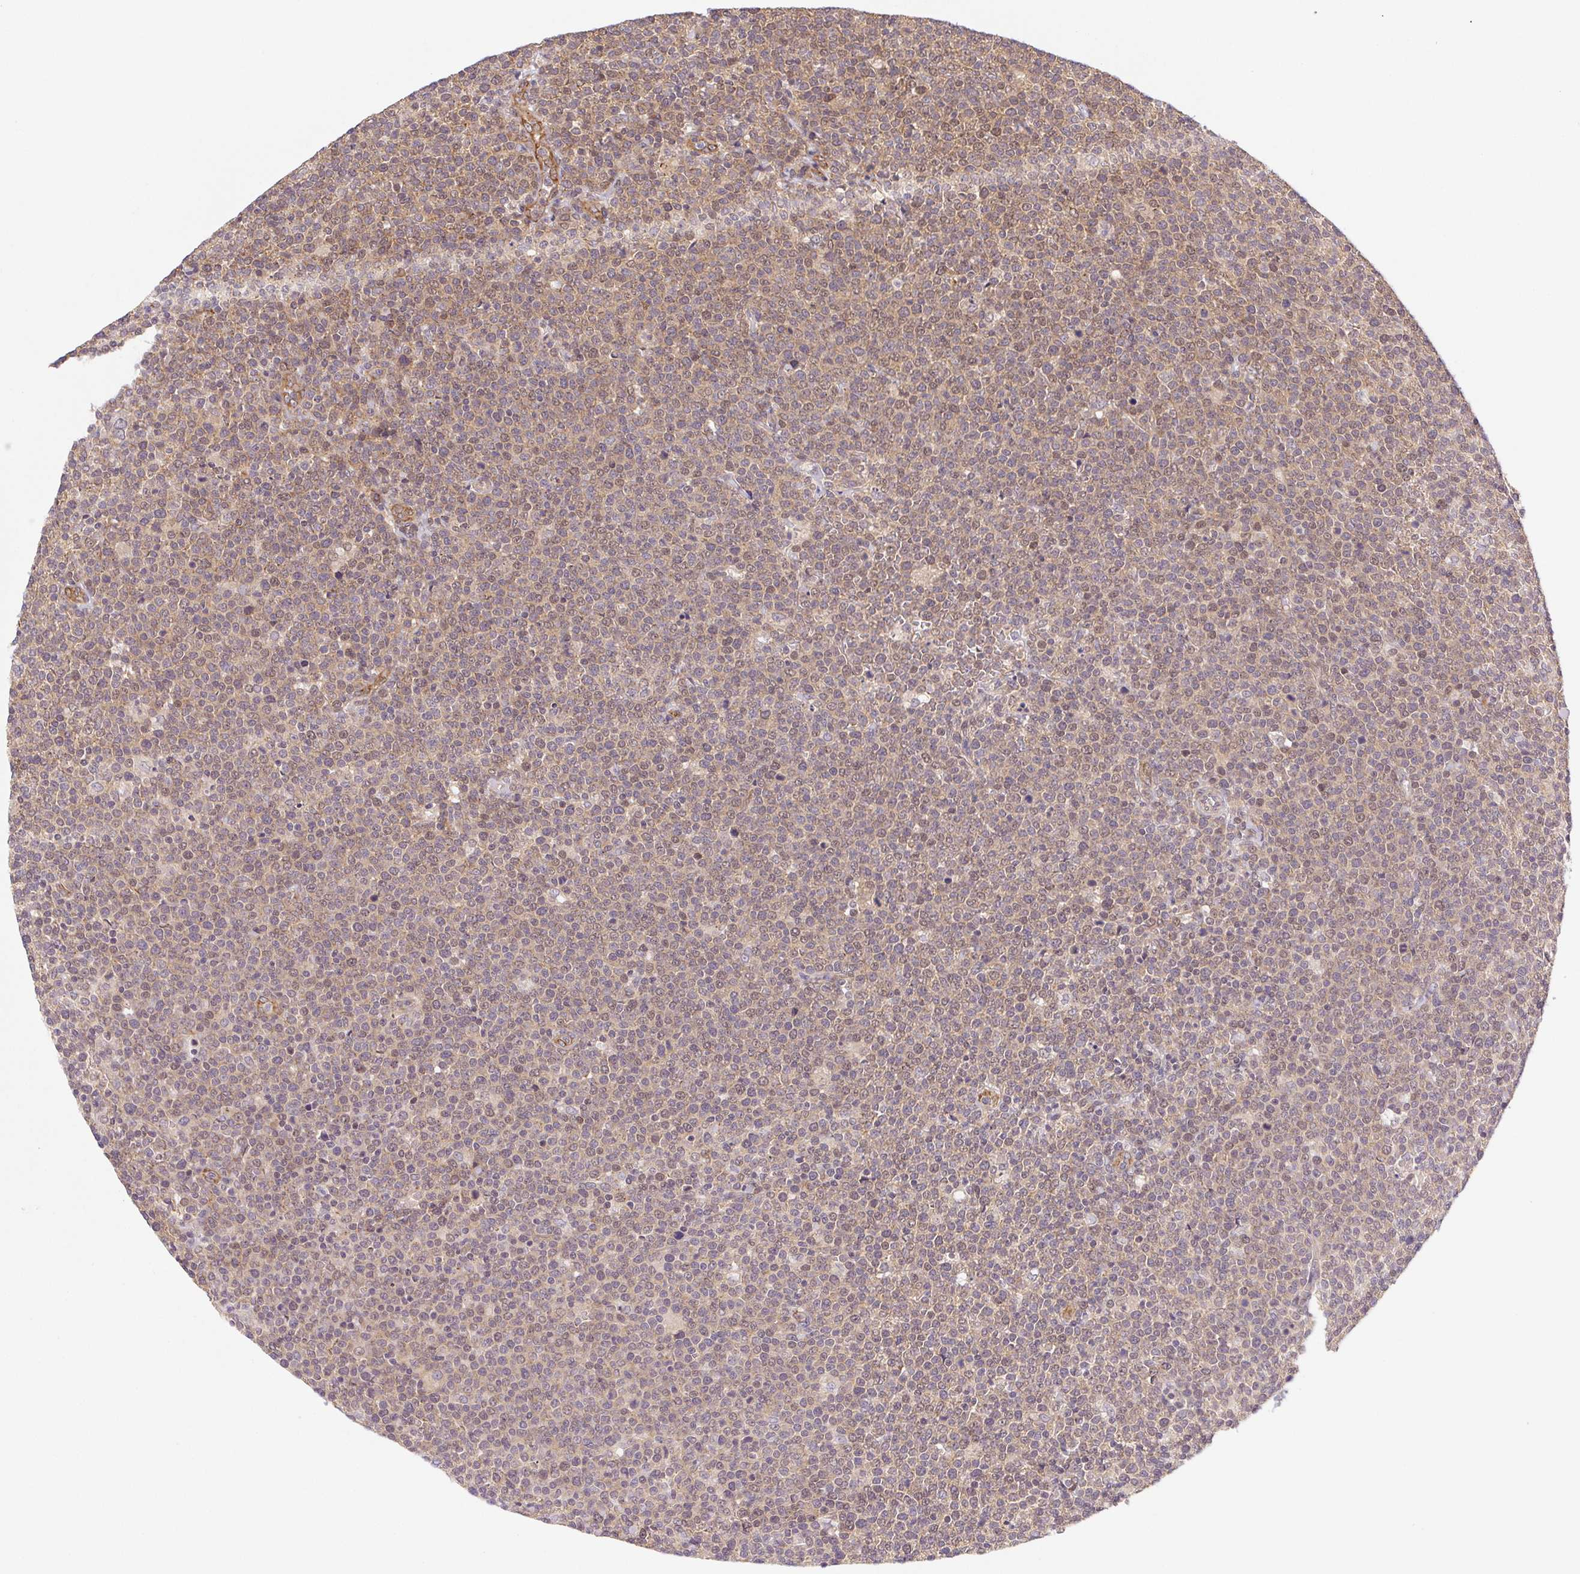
{"staining": {"intensity": "moderate", "quantity": "25%-75%", "location": "cytoplasmic/membranous"}, "tissue": "lymphoma", "cell_type": "Tumor cells", "image_type": "cancer", "snomed": [{"axis": "morphology", "description": "Malignant lymphoma, non-Hodgkin's type, High grade"}, {"axis": "topography", "description": "Lymph node"}], "caption": "Malignant lymphoma, non-Hodgkin's type (high-grade) tissue exhibits moderate cytoplasmic/membranous expression in about 25%-75% of tumor cells", "gene": "LYPD5", "patient": {"sex": "male", "age": 61}}